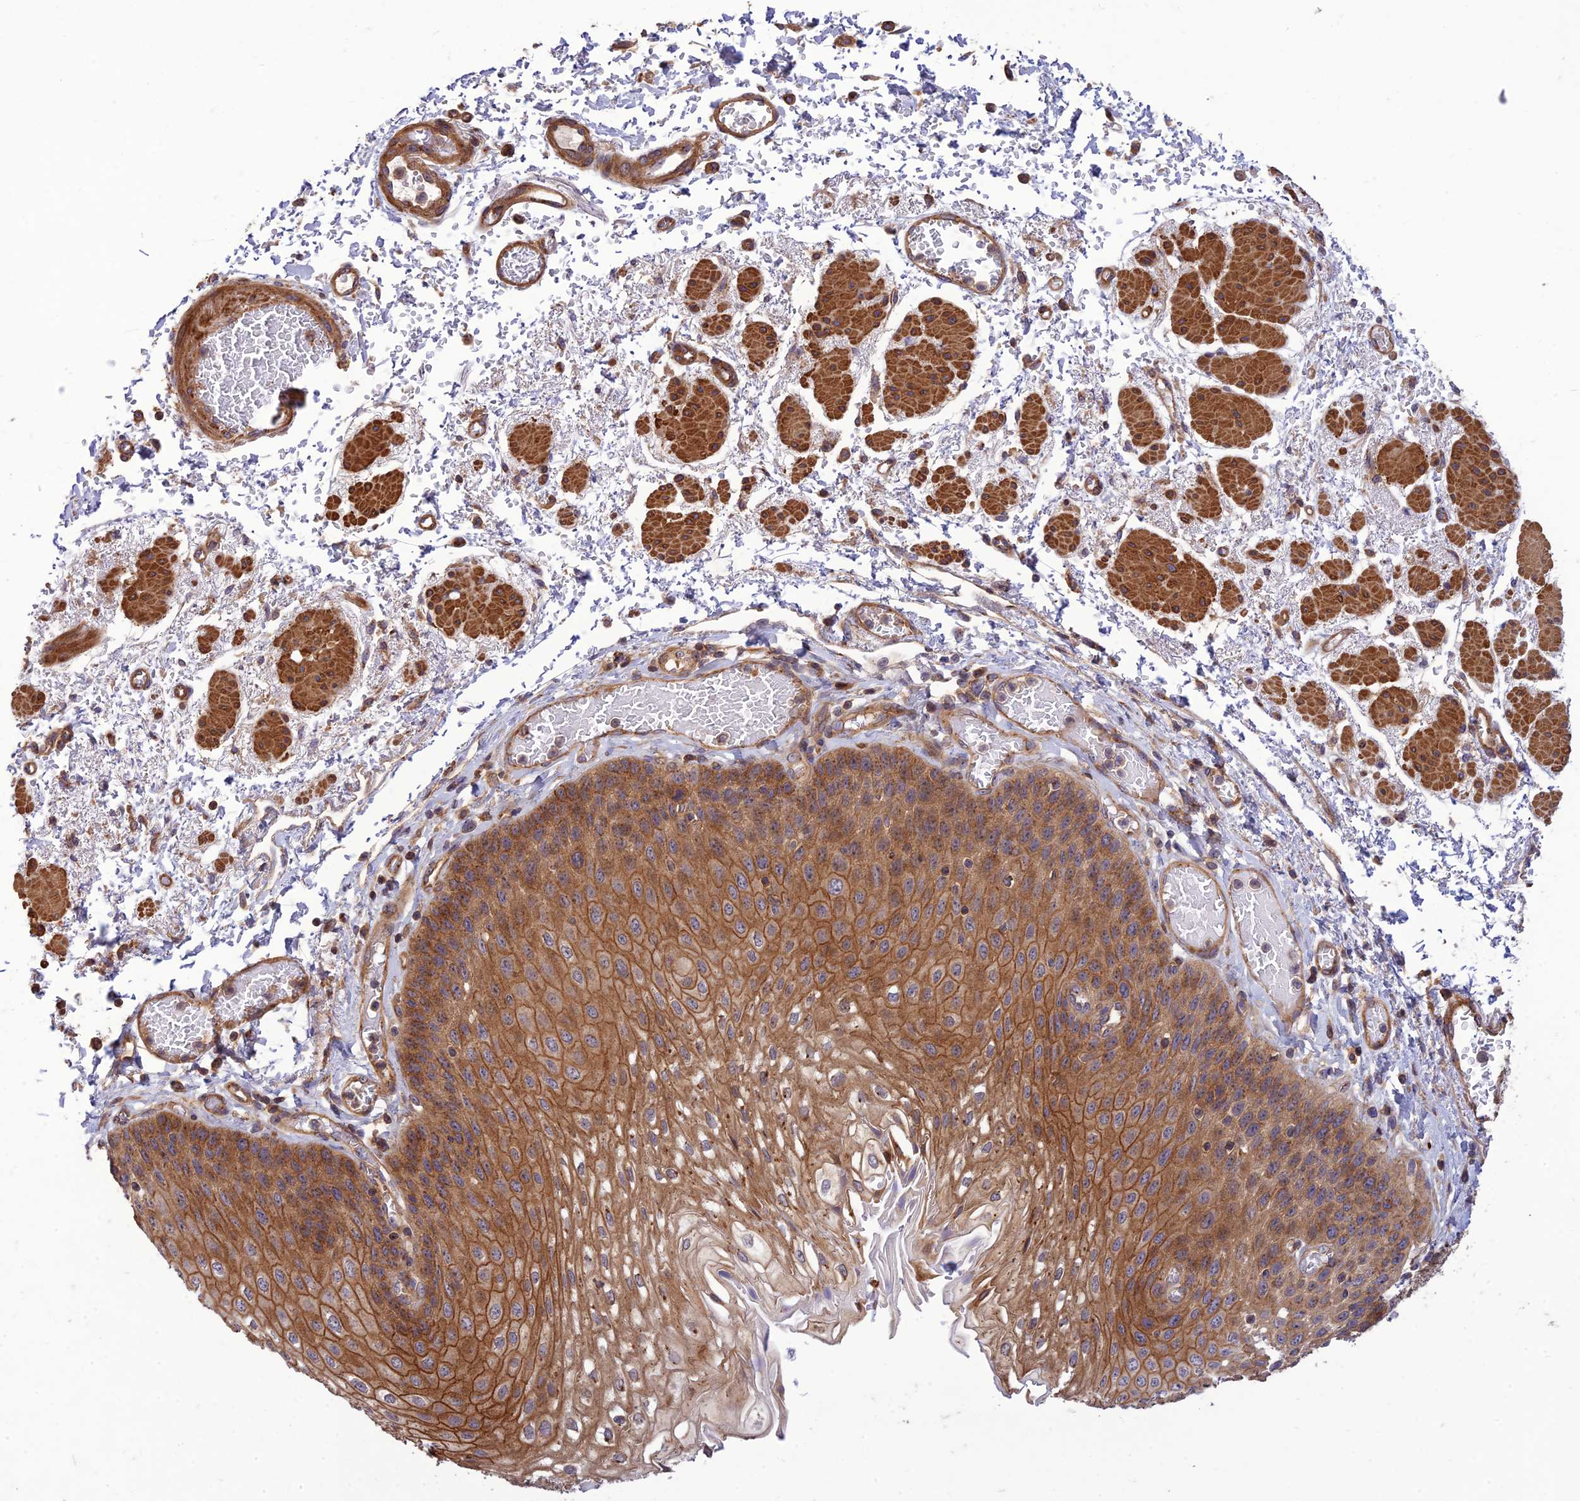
{"staining": {"intensity": "strong", "quantity": ">75%", "location": "cytoplasmic/membranous"}, "tissue": "esophagus", "cell_type": "Squamous epithelial cells", "image_type": "normal", "snomed": [{"axis": "morphology", "description": "Normal tissue, NOS"}, {"axis": "topography", "description": "Esophagus"}], "caption": "Squamous epithelial cells reveal high levels of strong cytoplasmic/membranous expression in about >75% of cells in normal esophagus.", "gene": "TMEM131L", "patient": {"sex": "male", "age": 81}}